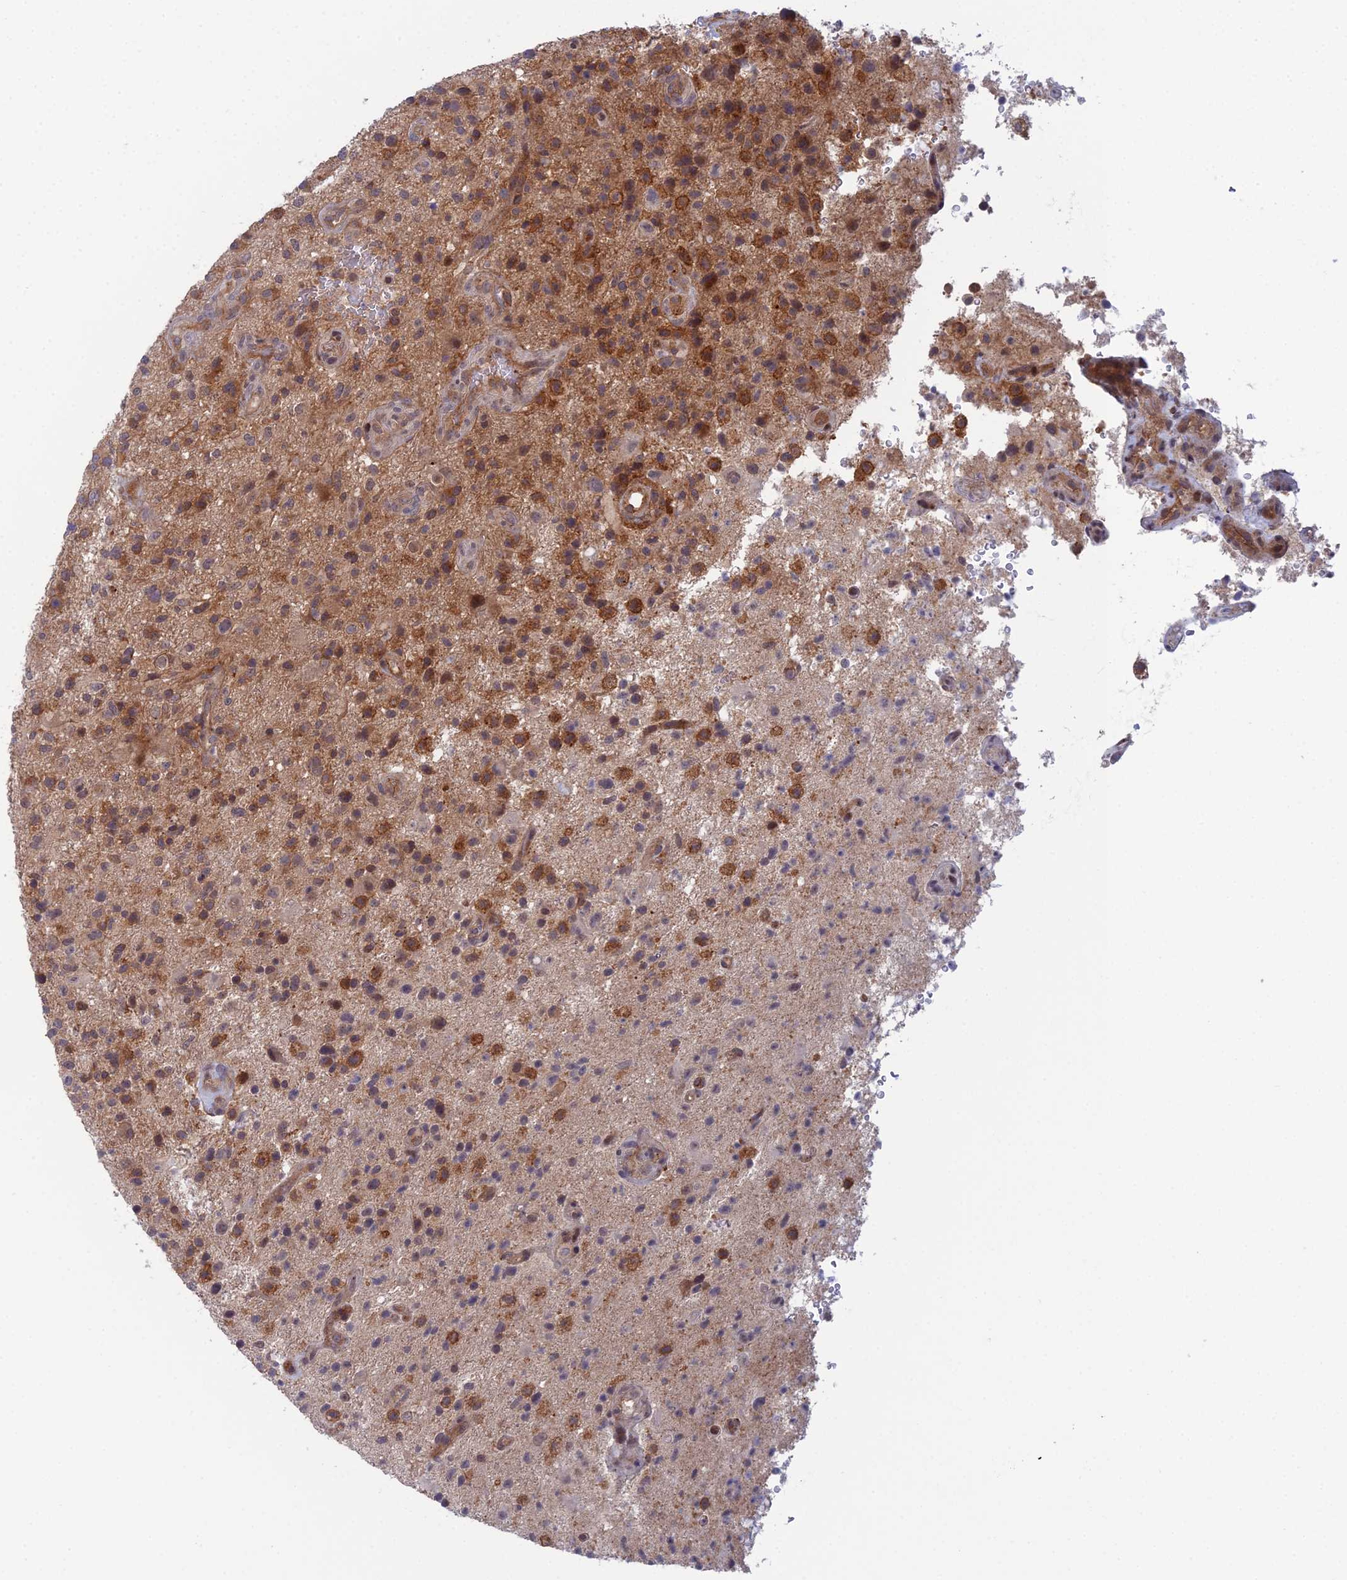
{"staining": {"intensity": "moderate", "quantity": ">75%", "location": "cytoplasmic/membranous"}, "tissue": "glioma", "cell_type": "Tumor cells", "image_type": "cancer", "snomed": [{"axis": "morphology", "description": "Glioma, malignant, High grade"}, {"axis": "topography", "description": "Brain"}], "caption": "Malignant glioma (high-grade) tissue displays moderate cytoplasmic/membranous positivity in about >75% of tumor cells, visualized by immunohistochemistry.", "gene": "ABHD1", "patient": {"sex": "male", "age": 47}}